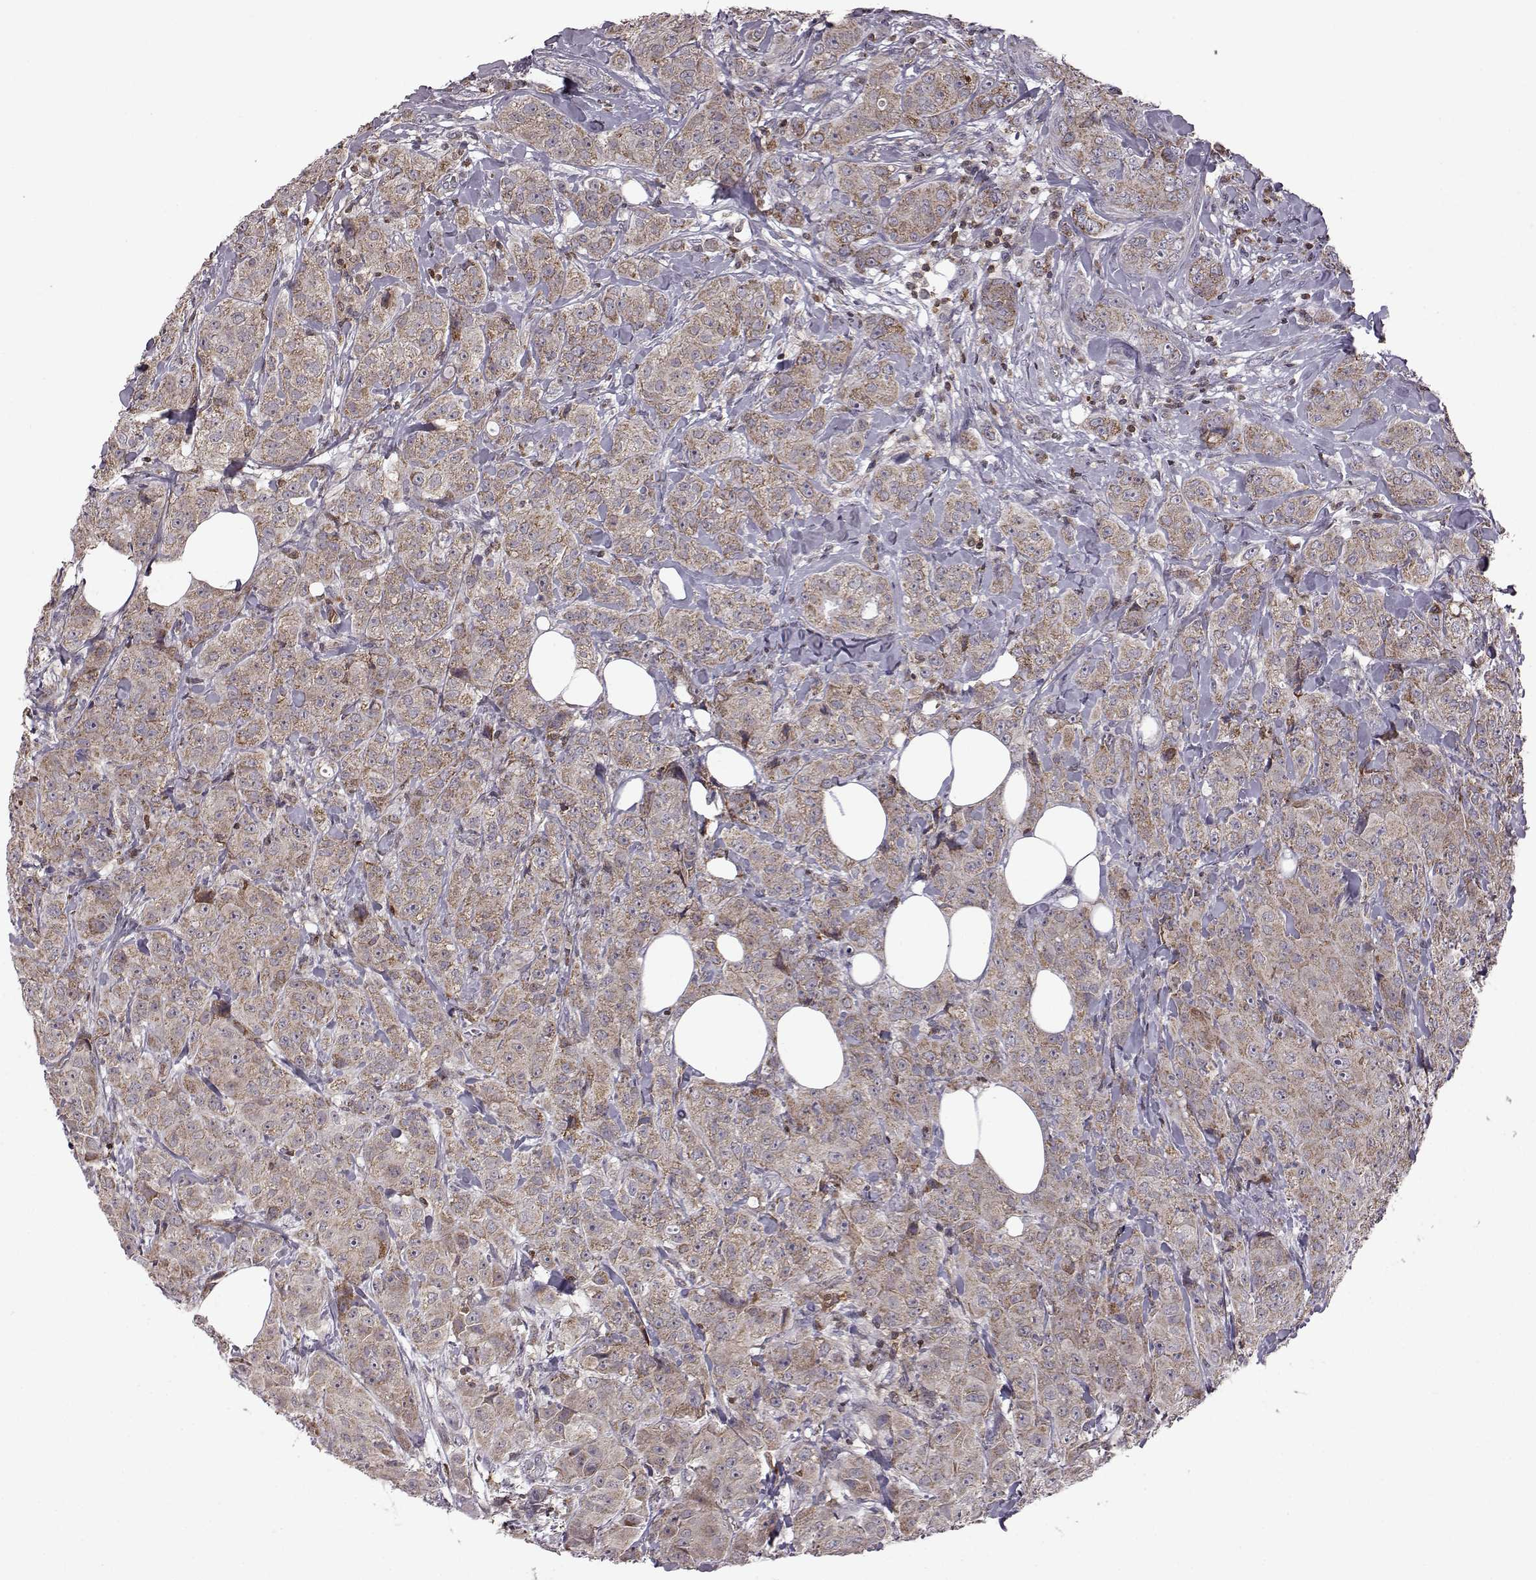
{"staining": {"intensity": "moderate", "quantity": "25%-75%", "location": "cytoplasmic/membranous"}, "tissue": "breast cancer", "cell_type": "Tumor cells", "image_type": "cancer", "snomed": [{"axis": "morphology", "description": "Duct carcinoma"}, {"axis": "topography", "description": "Breast"}], "caption": "A micrograph showing moderate cytoplasmic/membranous staining in approximately 25%-75% of tumor cells in breast invasive ductal carcinoma, as visualized by brown immunohistochemical staining.", "gene": "DOK2", "patient": {"sex": "female", "age": 43}}